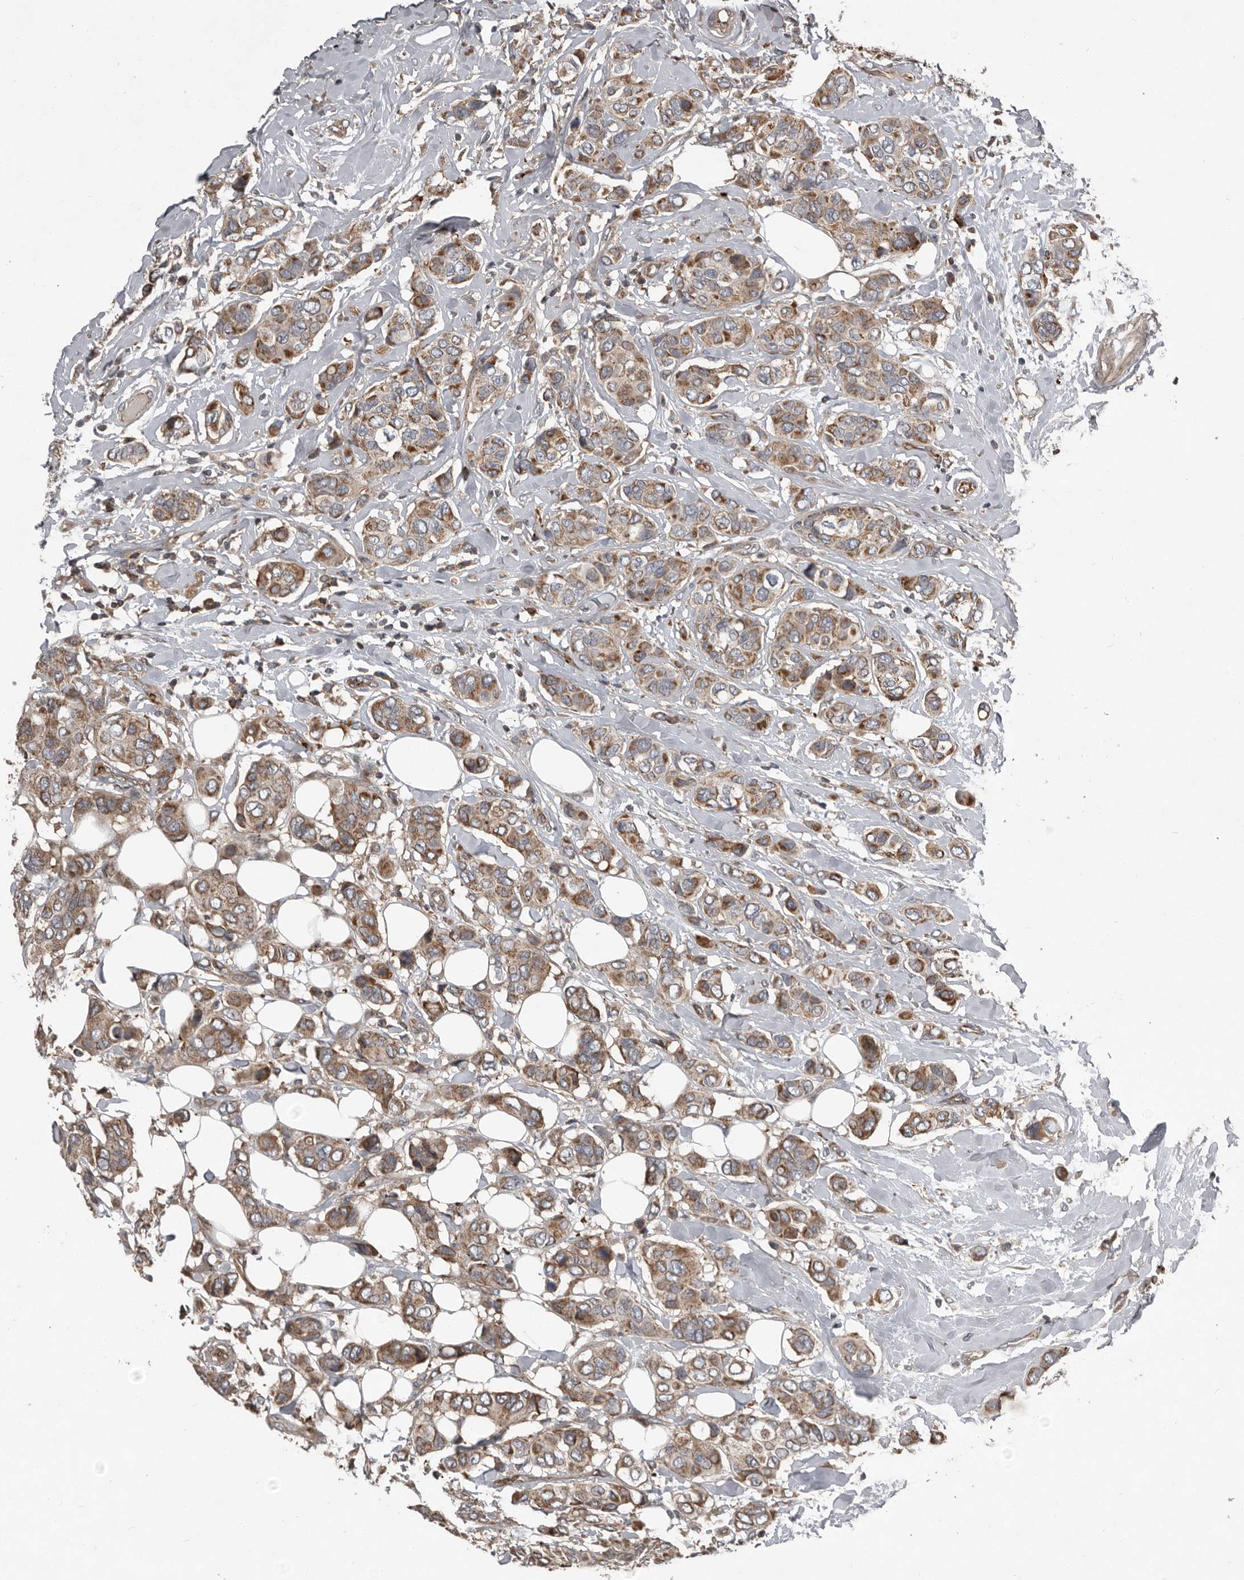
{"staining": {"intensity": "moderate", "quantity": ">75%", "location": "cytoplasmic/membranous"}, "tissue": "breast cancer", "cell_type": "Tumor cells", "image_type": "cancer", "snomed": [{"axis": "morphology", "description": "Lobular carcinoma"}, {"axis": "topography", "description": "Breast"}], "caption": "Immunohistochemistry (IHC) histopathology image of neoplastic tissue: human breast cancer stained using IHC displays medium levels of moderate protein expression localized specifically in the cytoplasmic/membranous of tumor cells, appearing as a cytoplasmic/membranous brown color.", "gene": "FBXO31", "patient": {"sex": "female", "age": 51}}